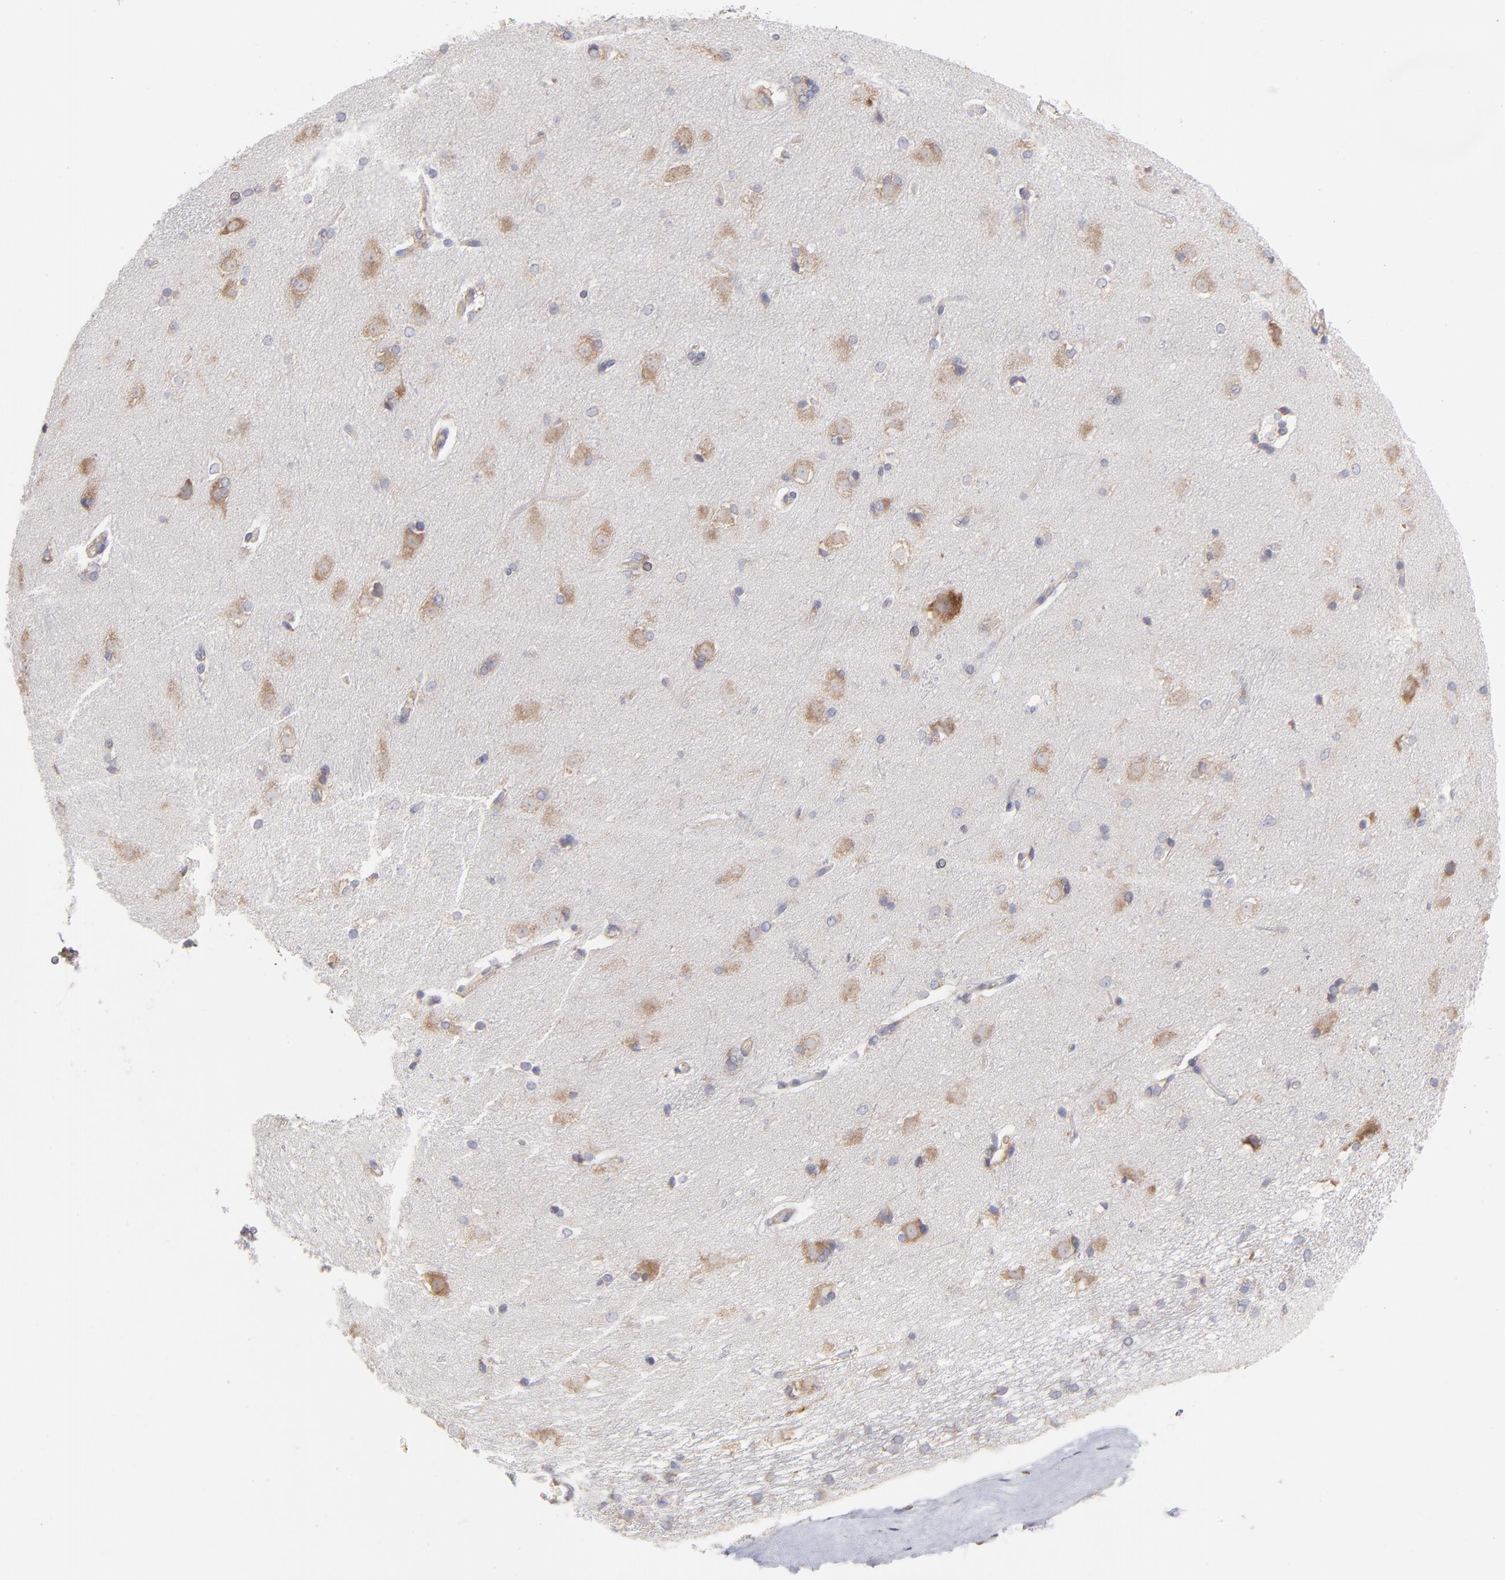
{"staining": {"intensity": "negative", "quantity": "none", "location": "none"}, "tissue": "caudate", "cell_type": "Glial cells", "image_type": "normal", "snomed": [{"axis": "morphology", "description": "Normal tissue, NOS"}, {"axis": "topography", "description": "Lateral ventricle wall"}], "caption": "The immunohistochemistry micrograph has no significant staining in glial cells of caudate. Nuclei are stained in blue.", "gene": "RPLP0", "patient": {"sex": "female", "age": 19}}